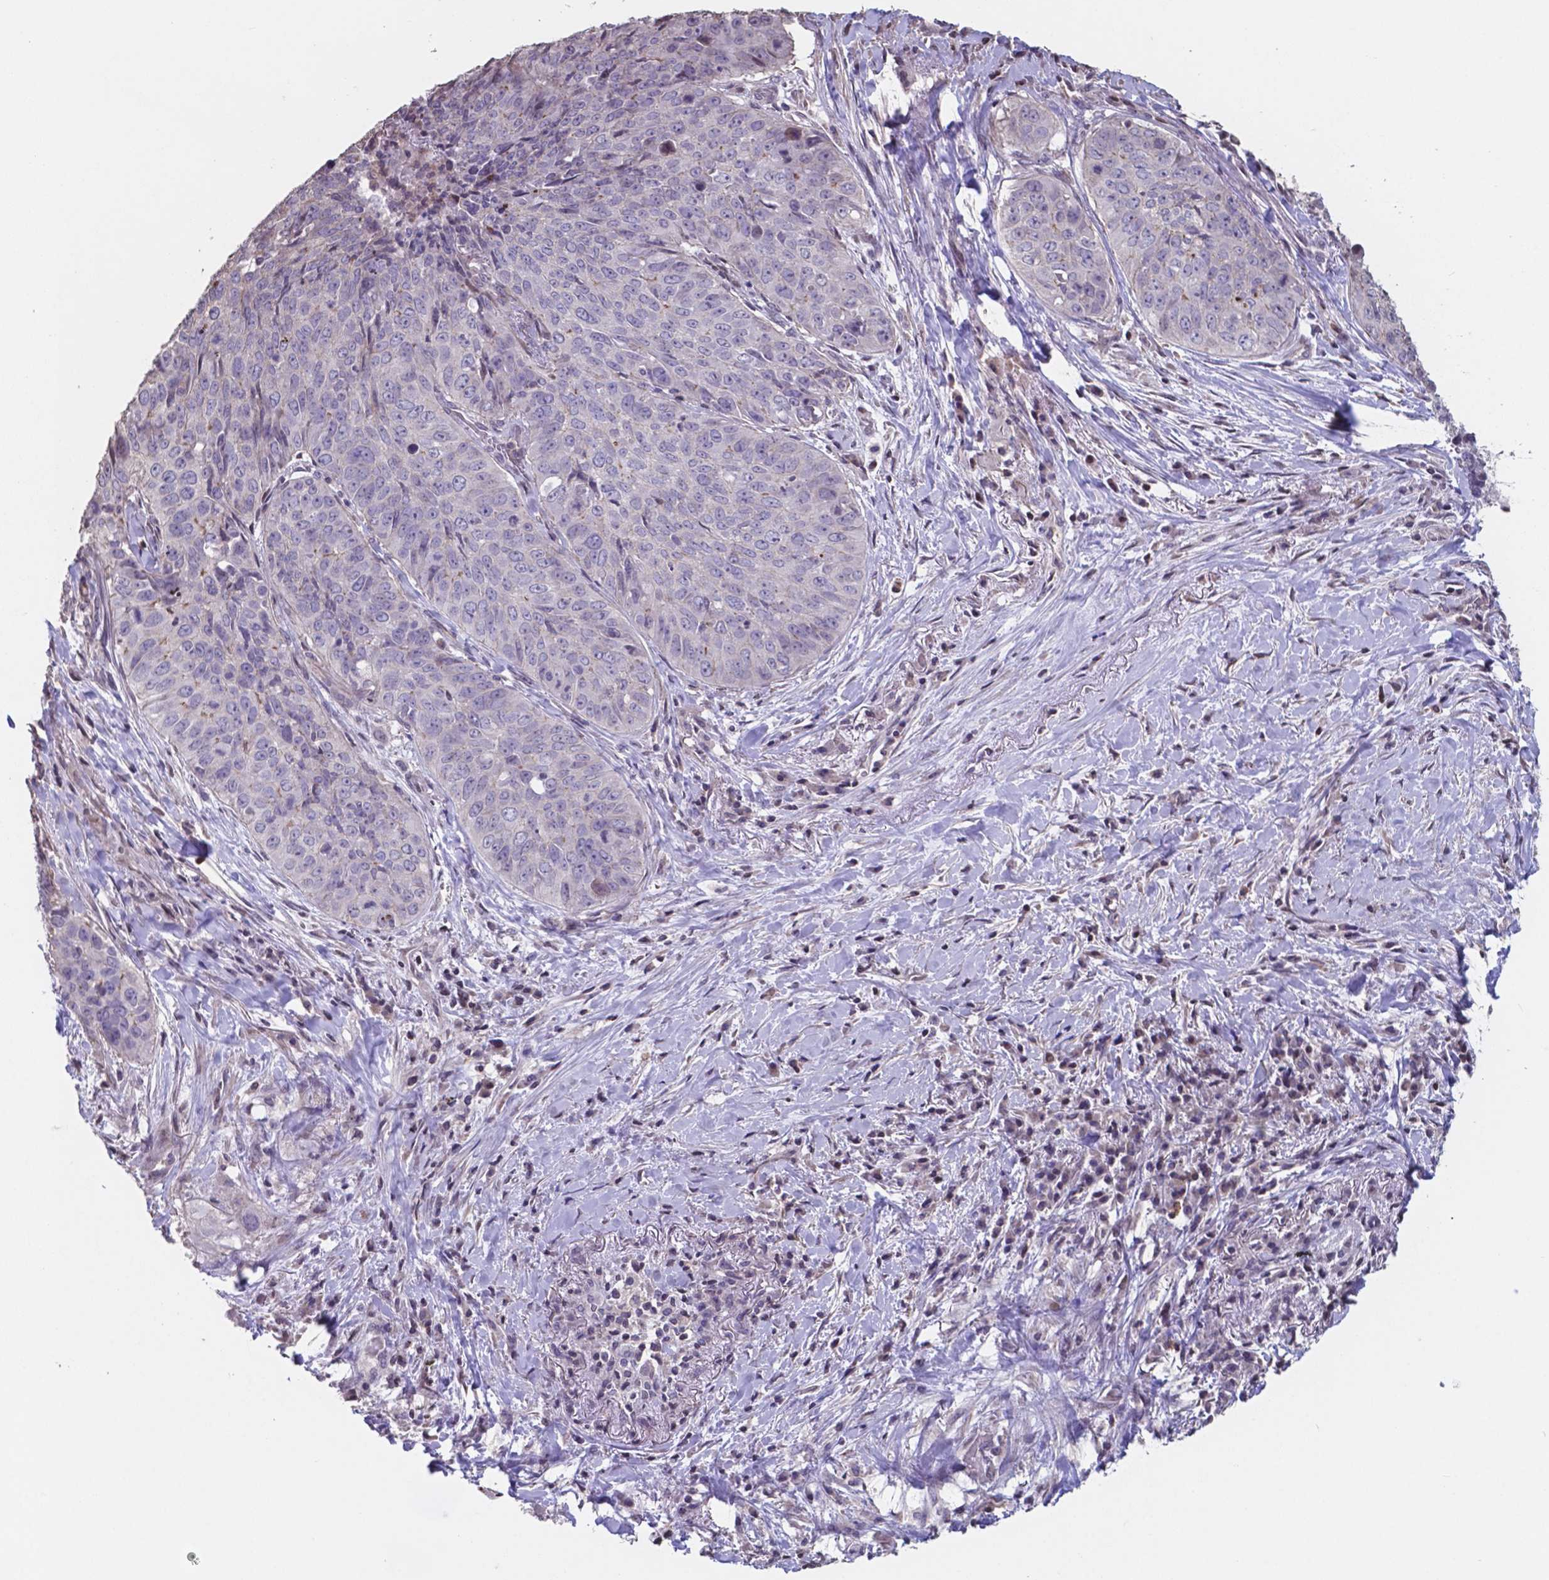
{"staining": {"intensity": "negative", "quantity": "none", "location": "none"}, "tissue": "lung cancer", "cell_type": "Tumor cells", "image_type": "cancer", "snomed": [{"axis": "morphology", "description": "Normal tissue, NOS"}, {"axis": "morphology", "description": "Squamous cell carcinoma, NOS"}, {"axis": "topography", "description": "Bronchus"}, {"axis": "topography", "description": "Lung"}], "caption": "Squamous cell carcinoma (lung) was stained to show a protein in brown. There is no significant staining in tumor cells.", "gene": "MLC1", "patient": {"sex": "male", "age": 64}}